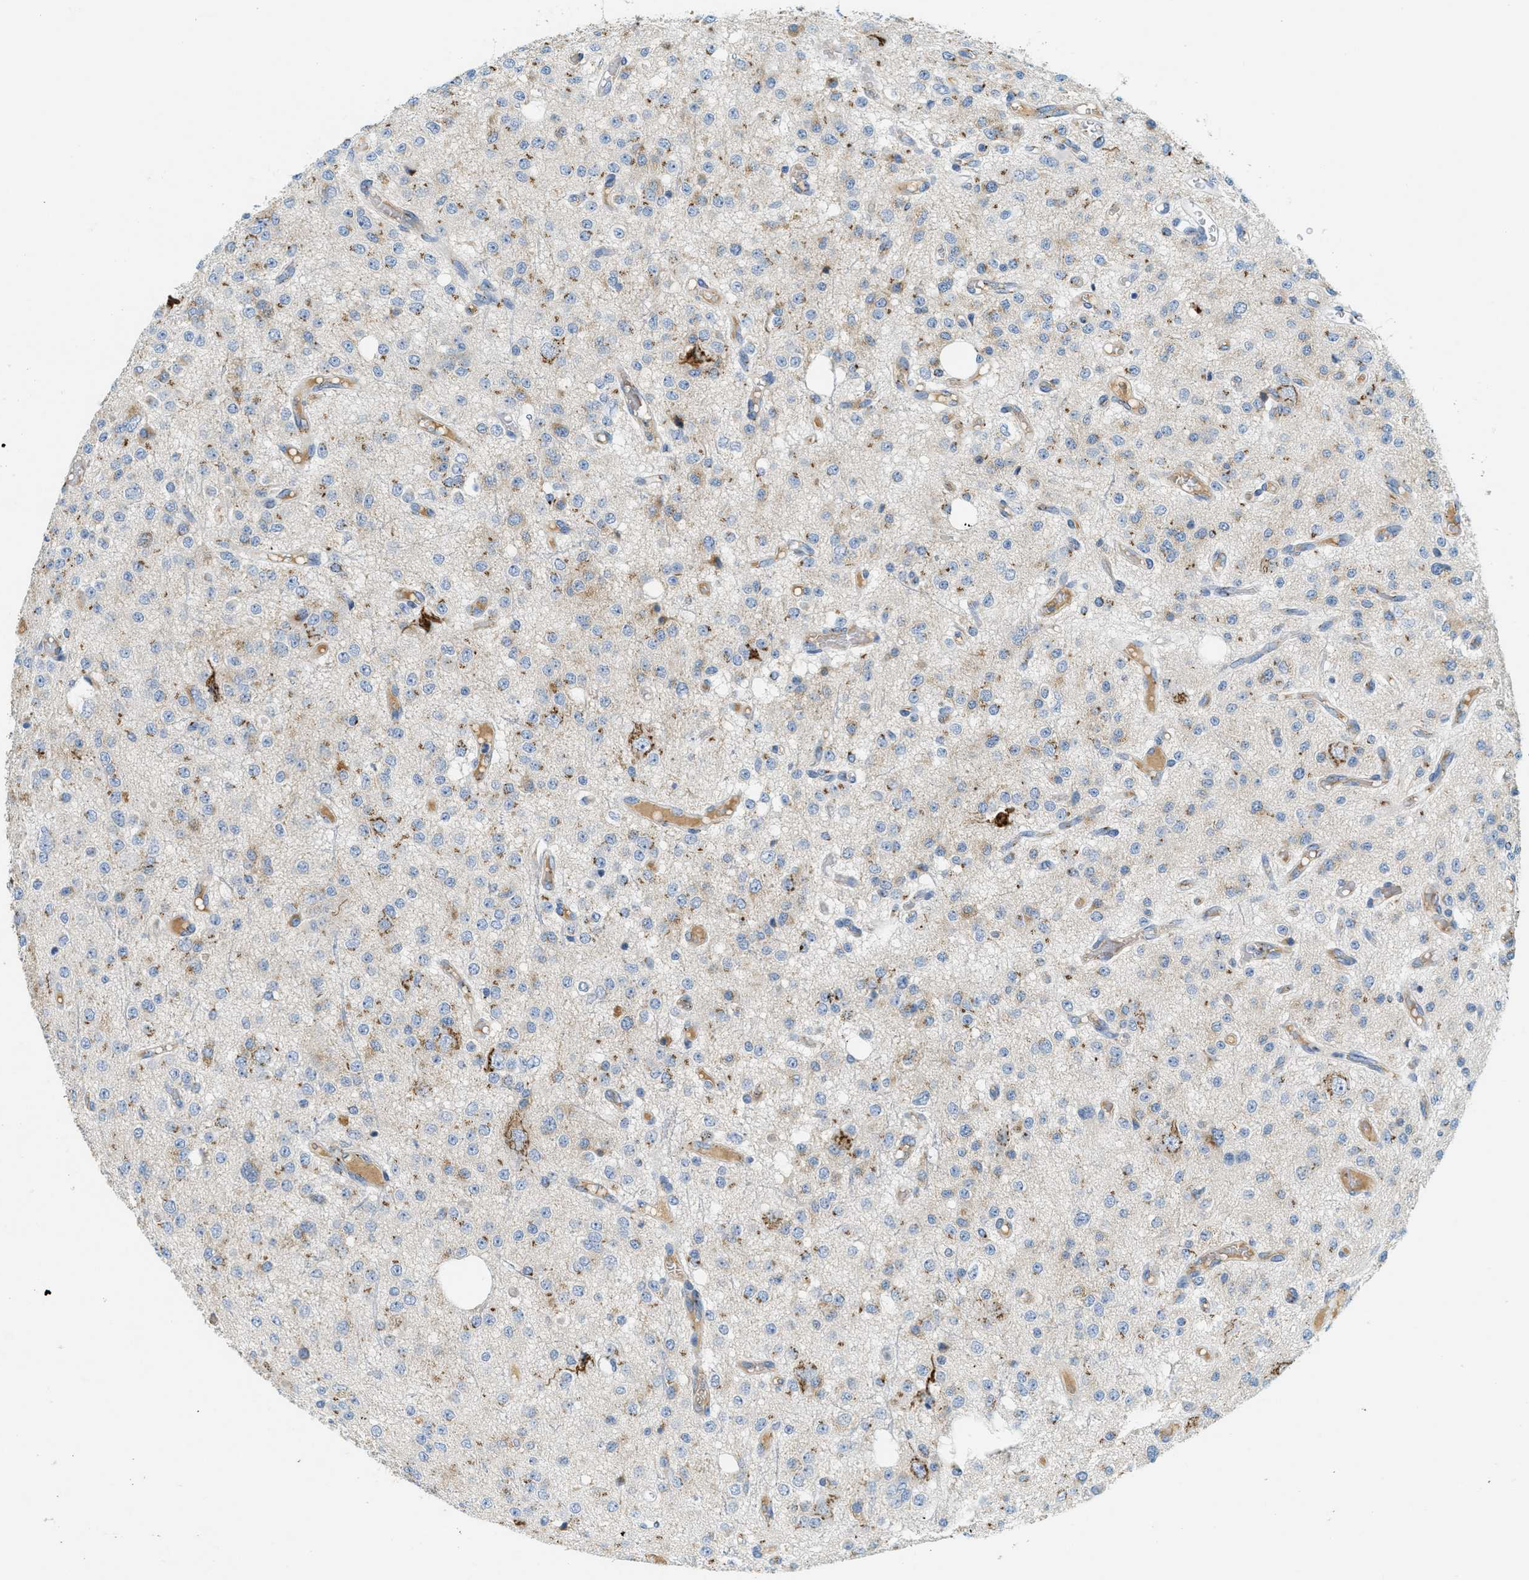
{"staining": {"intensity": "moderate", "quantity": "<25%", "location": "cytoplasmic/membranous"}, "tissue": "glioma", "cell_type": "Tumor cells", "image_type": "cancer", "snomed": [{"axis": "morphology", "description": "Glioma, malignant, Low grade"}, {"axis": "topography", "description": "Brain"}], "caption": "An image of glioma stained for a protein exhibits moderate cytoplasmic/membranous brown staining in tumor cells.", "gene": "ENTPD4", "patient": {"sex": "male", "age": 38}}